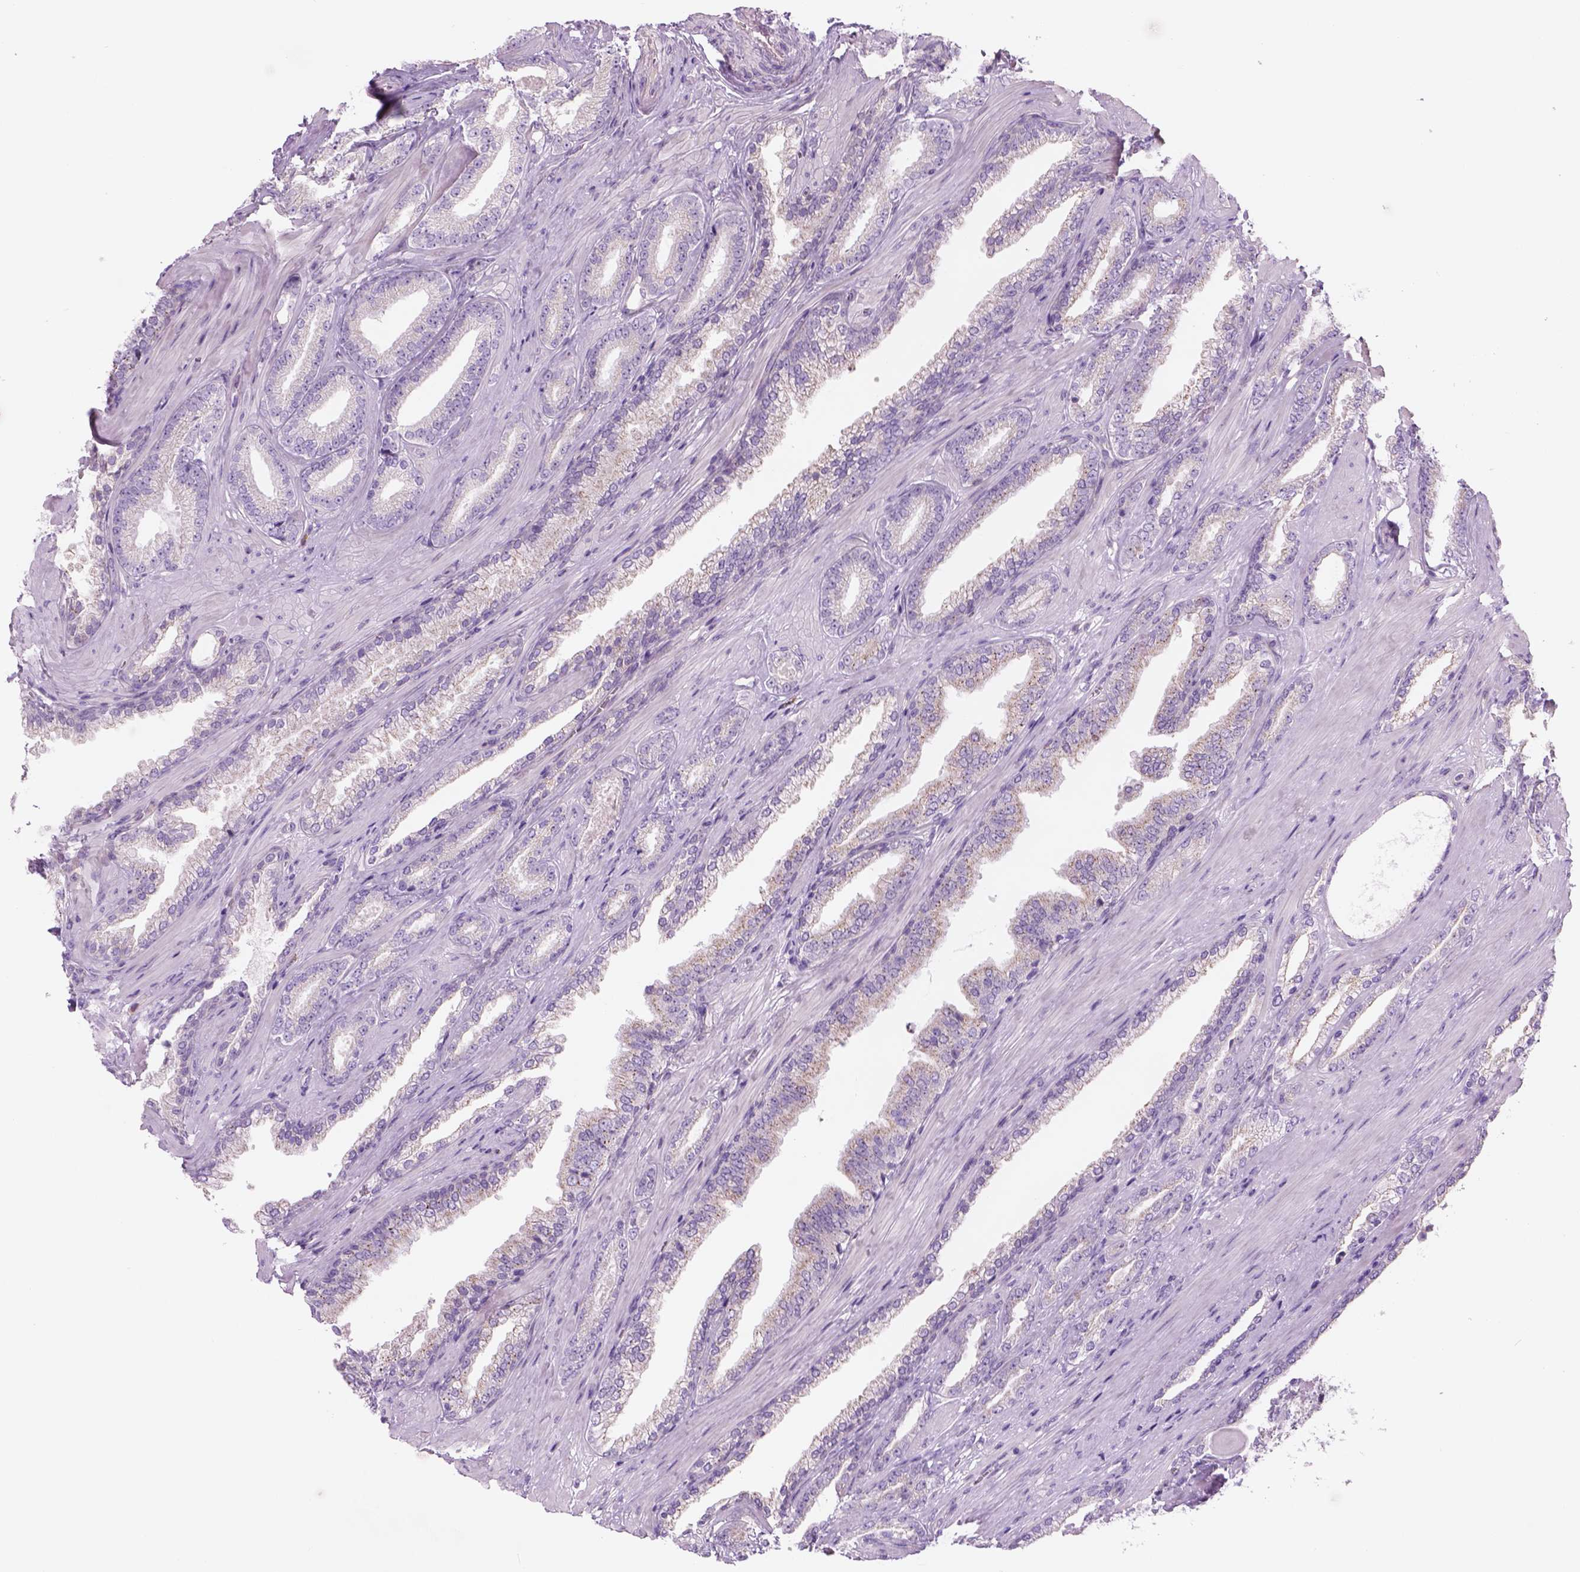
{"staining": {"intensity": "negative", "quantity": "none", "location": "none"}, "tissue": "prostate cancer", "cell_type": "Tumor cells", "image_type": "cancer", "snomed": [{"axis": "morphology", "description": "Adenocarcinoma, Low grade"}, {"axis": "topography", "description": "Prostate"}], "caption": "Immunohistochemical staining of adenocarcinoma (low-grade) (prostate) exhibits no significant positivity in tumor cells.", "gene": "CD84", "patient": {"sex": "male", "age": 61}}